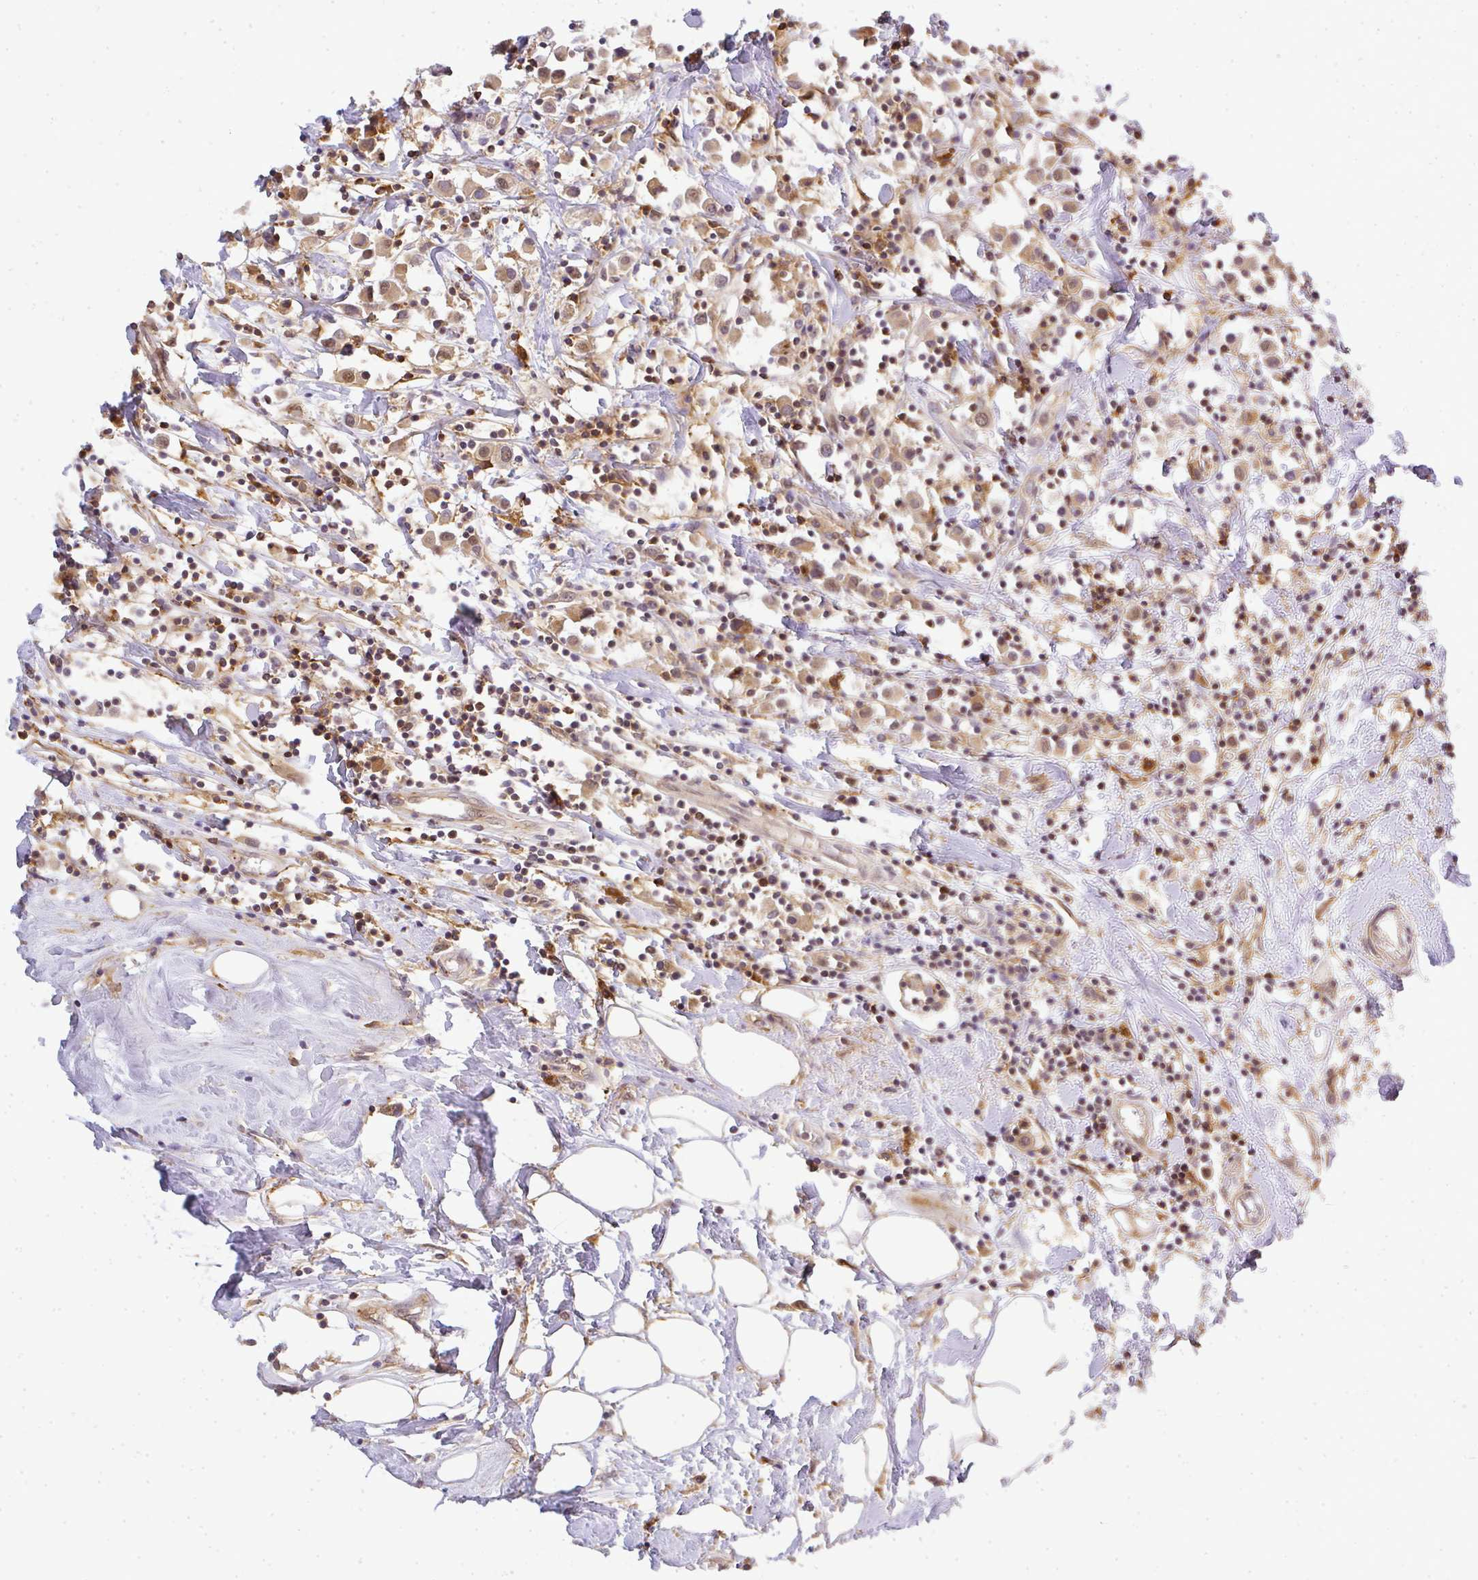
{"staining": {"intensity": "weak", "quantity": ">75%", "location": "cytoplasmic/membranous"}, "tissue": "breast cancer", "cell_type": "Tumor cells", "image_type": "cancer", "snomed": [{"axis": "morphology", "description": "Duct carcinoma"}, {"axis": "topography", "description": "Breast"}], "caption": "Protein staining of breast infiltrating ductal carcinoma tissue reveals weak cytoplasmic/membranous positivity in about >75% of tumor cells.", "gene": "FAM153A", "patient": {"sex": "female", "age": 61}}